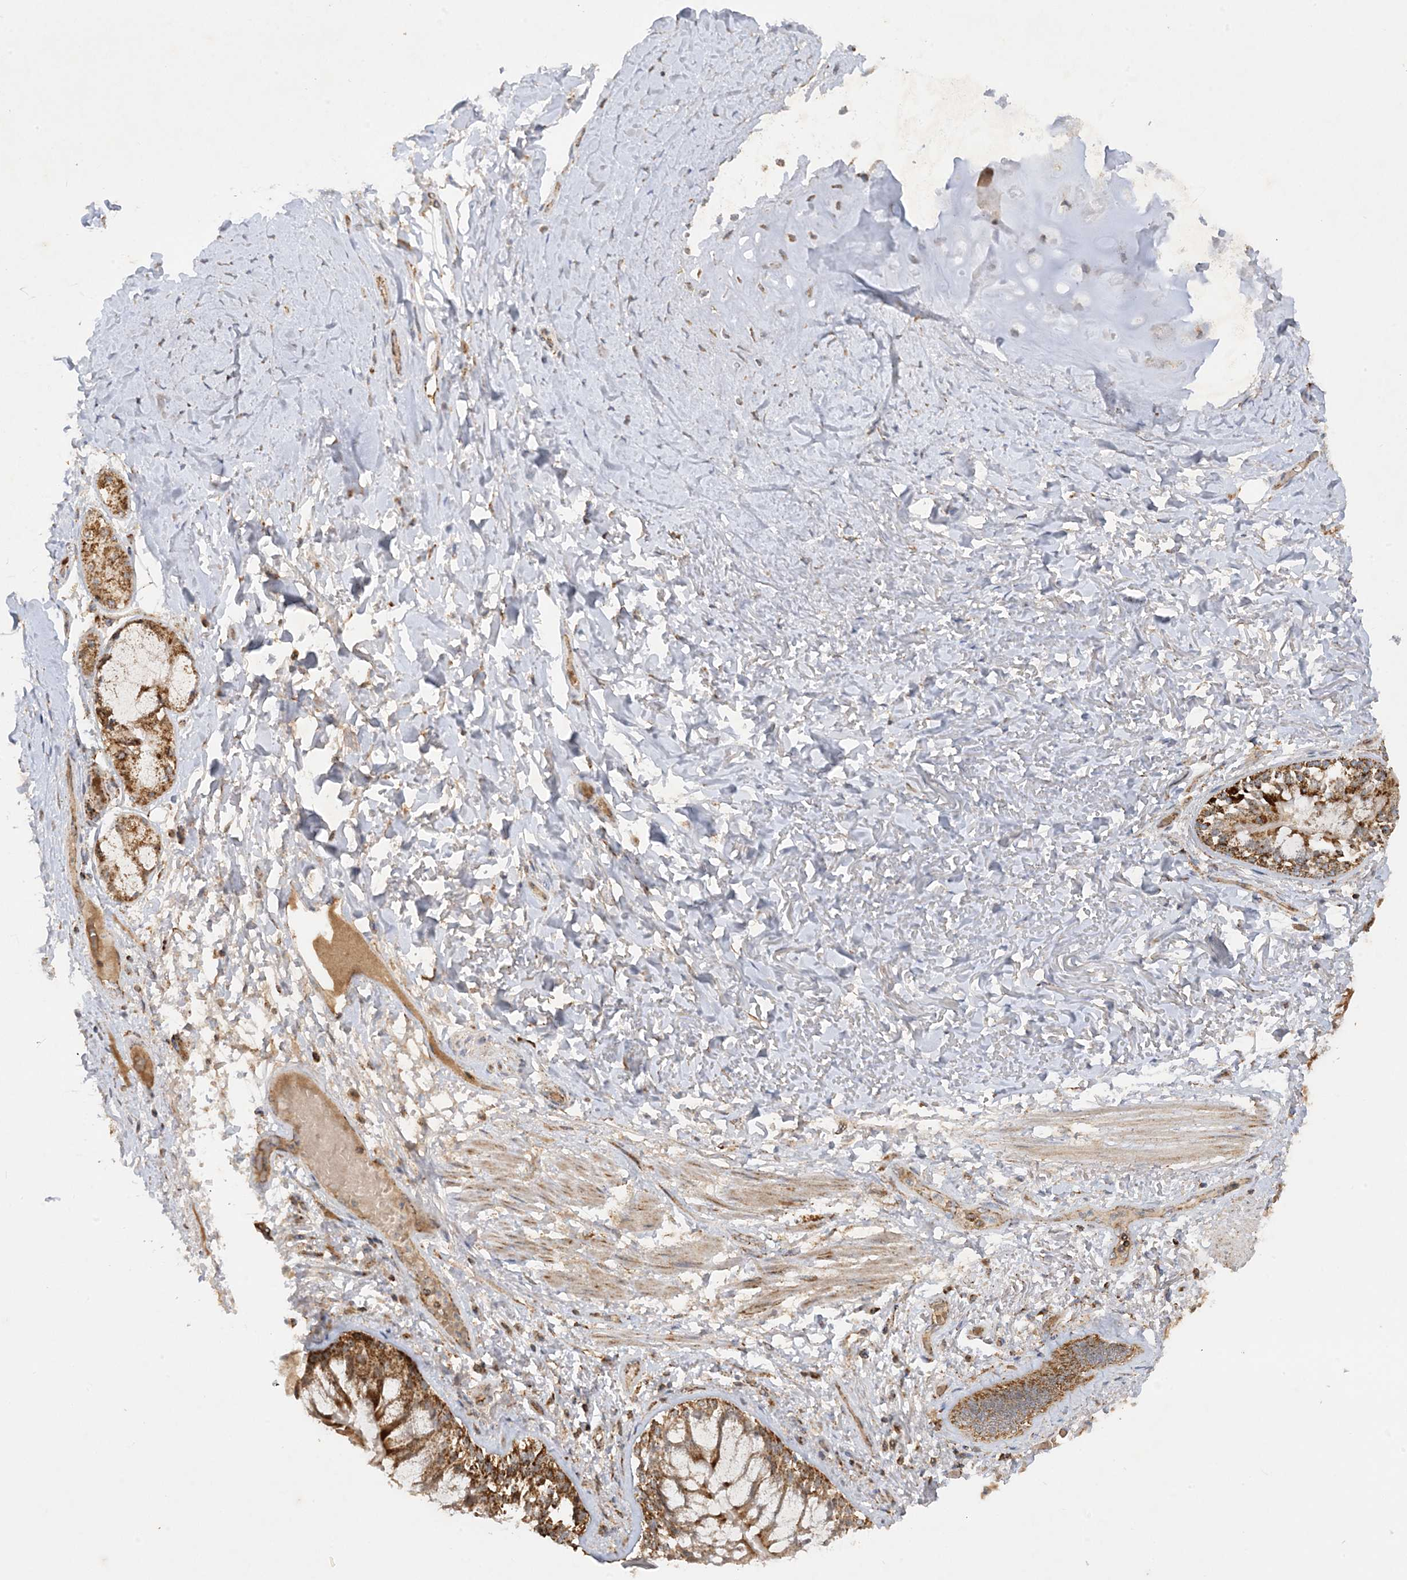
{"staining": {"intensity": "weak", "quantity": "25%-75%", "location": "cytoplasmic/membranous"}, "tissue": "adipose tissue", "cell_type": "Adipocytes", "image_type": "normal", "snomed": [{"axis": "morphology", "description": "Normal tissue, NOS"}, {"axis": "topography", "description": "Cartilage tissue"}, {"axis": "topography", "description": "Bronchus"}, {"axis": "topography", "description": "Lung"}, {"axis": "topography", "description": "Peripheral nerve tissue"}], "caption": "Immunohistochemical staining of unremarkable adipose tissue displays weak cytoplasmic/membranous protein staining in about 25%-75% of adipocytes. (DAB IHC, brown staining for protein, blue staining for nuclei).", "gene": "NDUFAF3", "patient": {"sex": "female", "age": 49}}